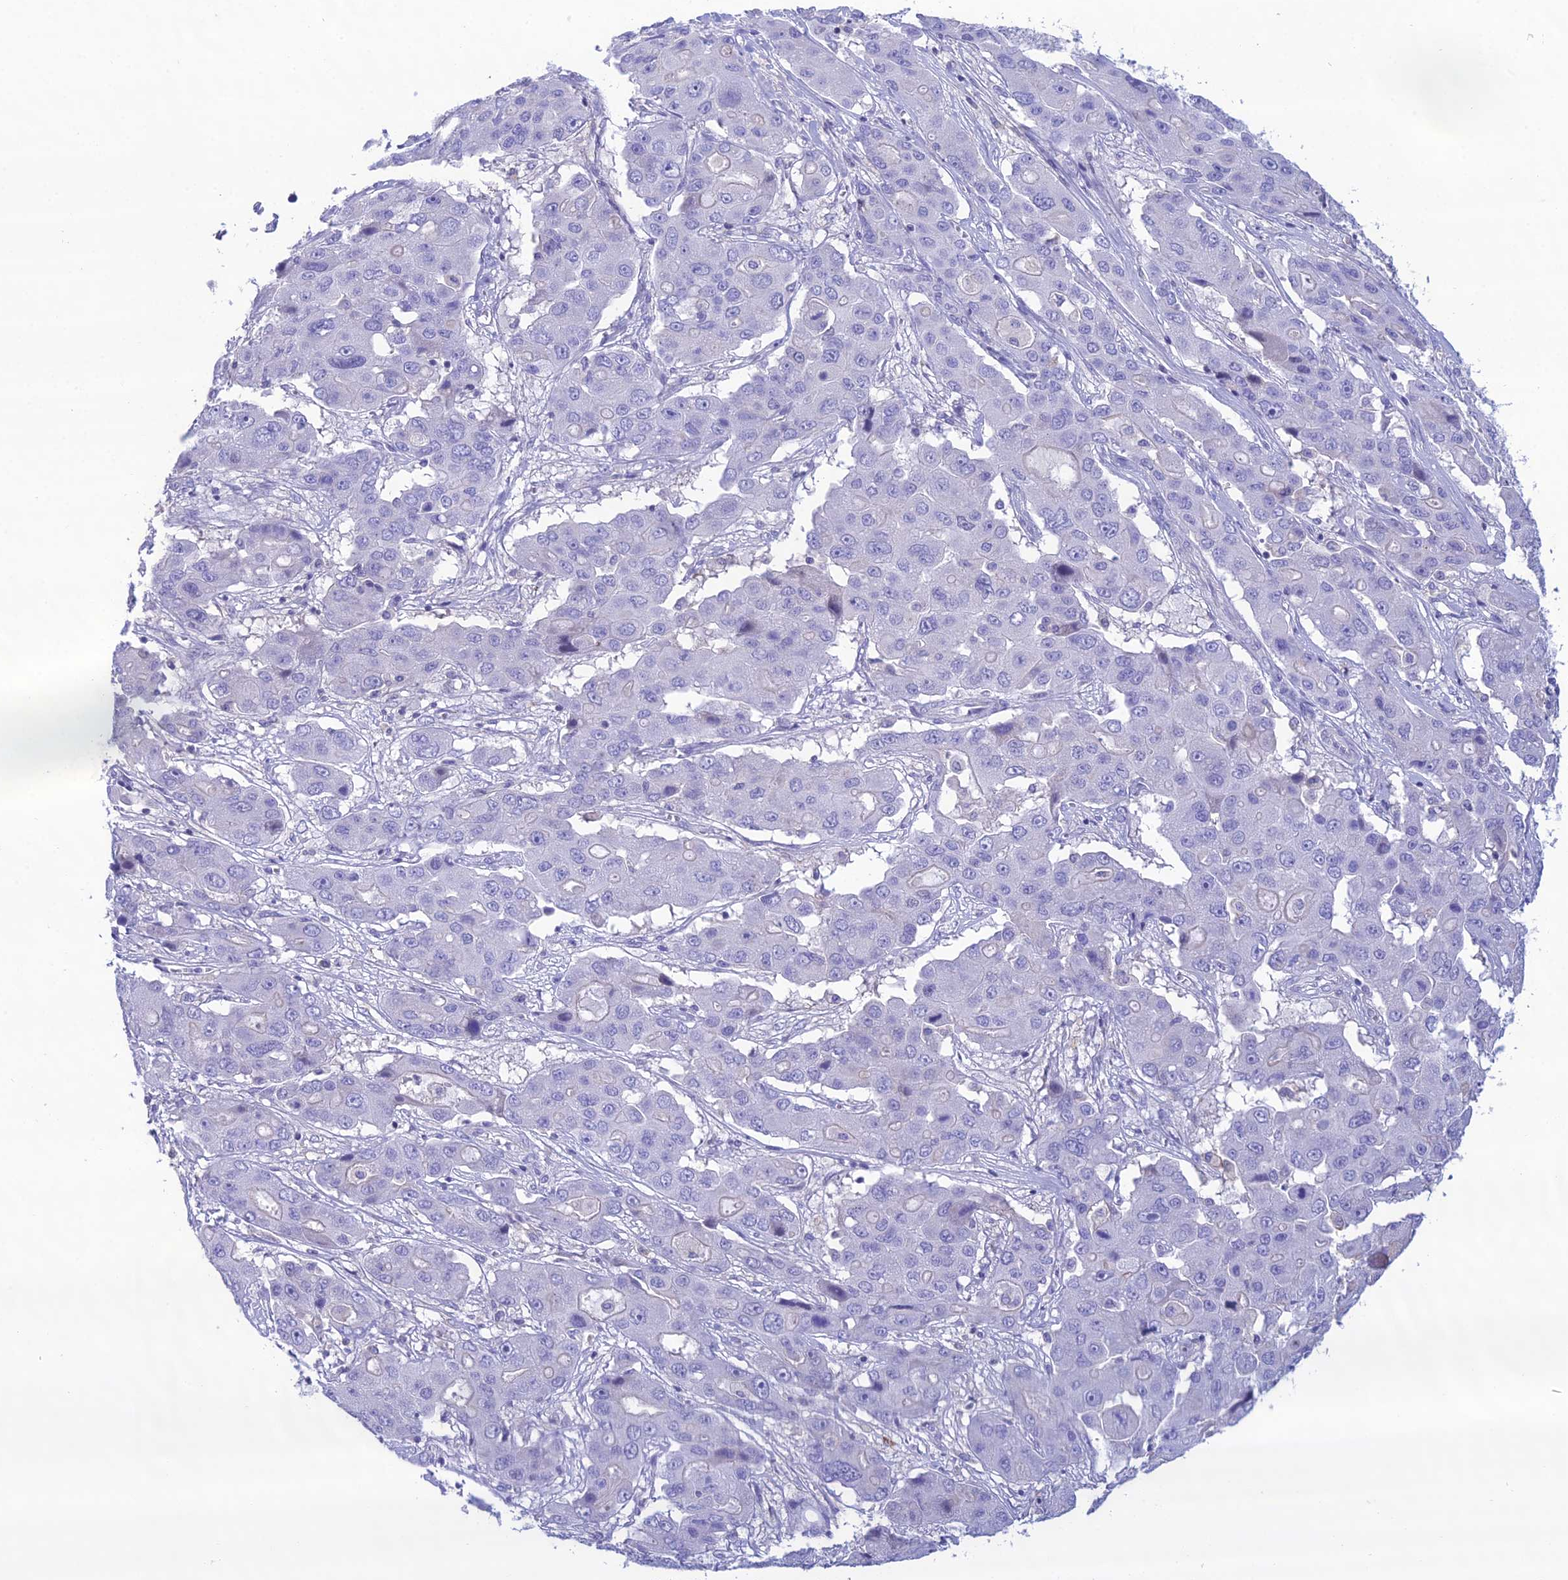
{"staining": {"intensity": "negative", "quantity": "none", "location": "none"}, "tissue": "liver cancer", "cell_type": "Tumor cells", "image_type": "cancer", "snomed": [{"axis": "morphology", "description": "Cholangiocarcinoma"}, {"axis": "topography", "description": "Liver"}], "caption": "The IHC micrograph has no significant expression in tumor cells of cholangiocarcinoma (liver) tissue.", "gene": "CRB2", "patient": {"sex": "male", "age": 67}}